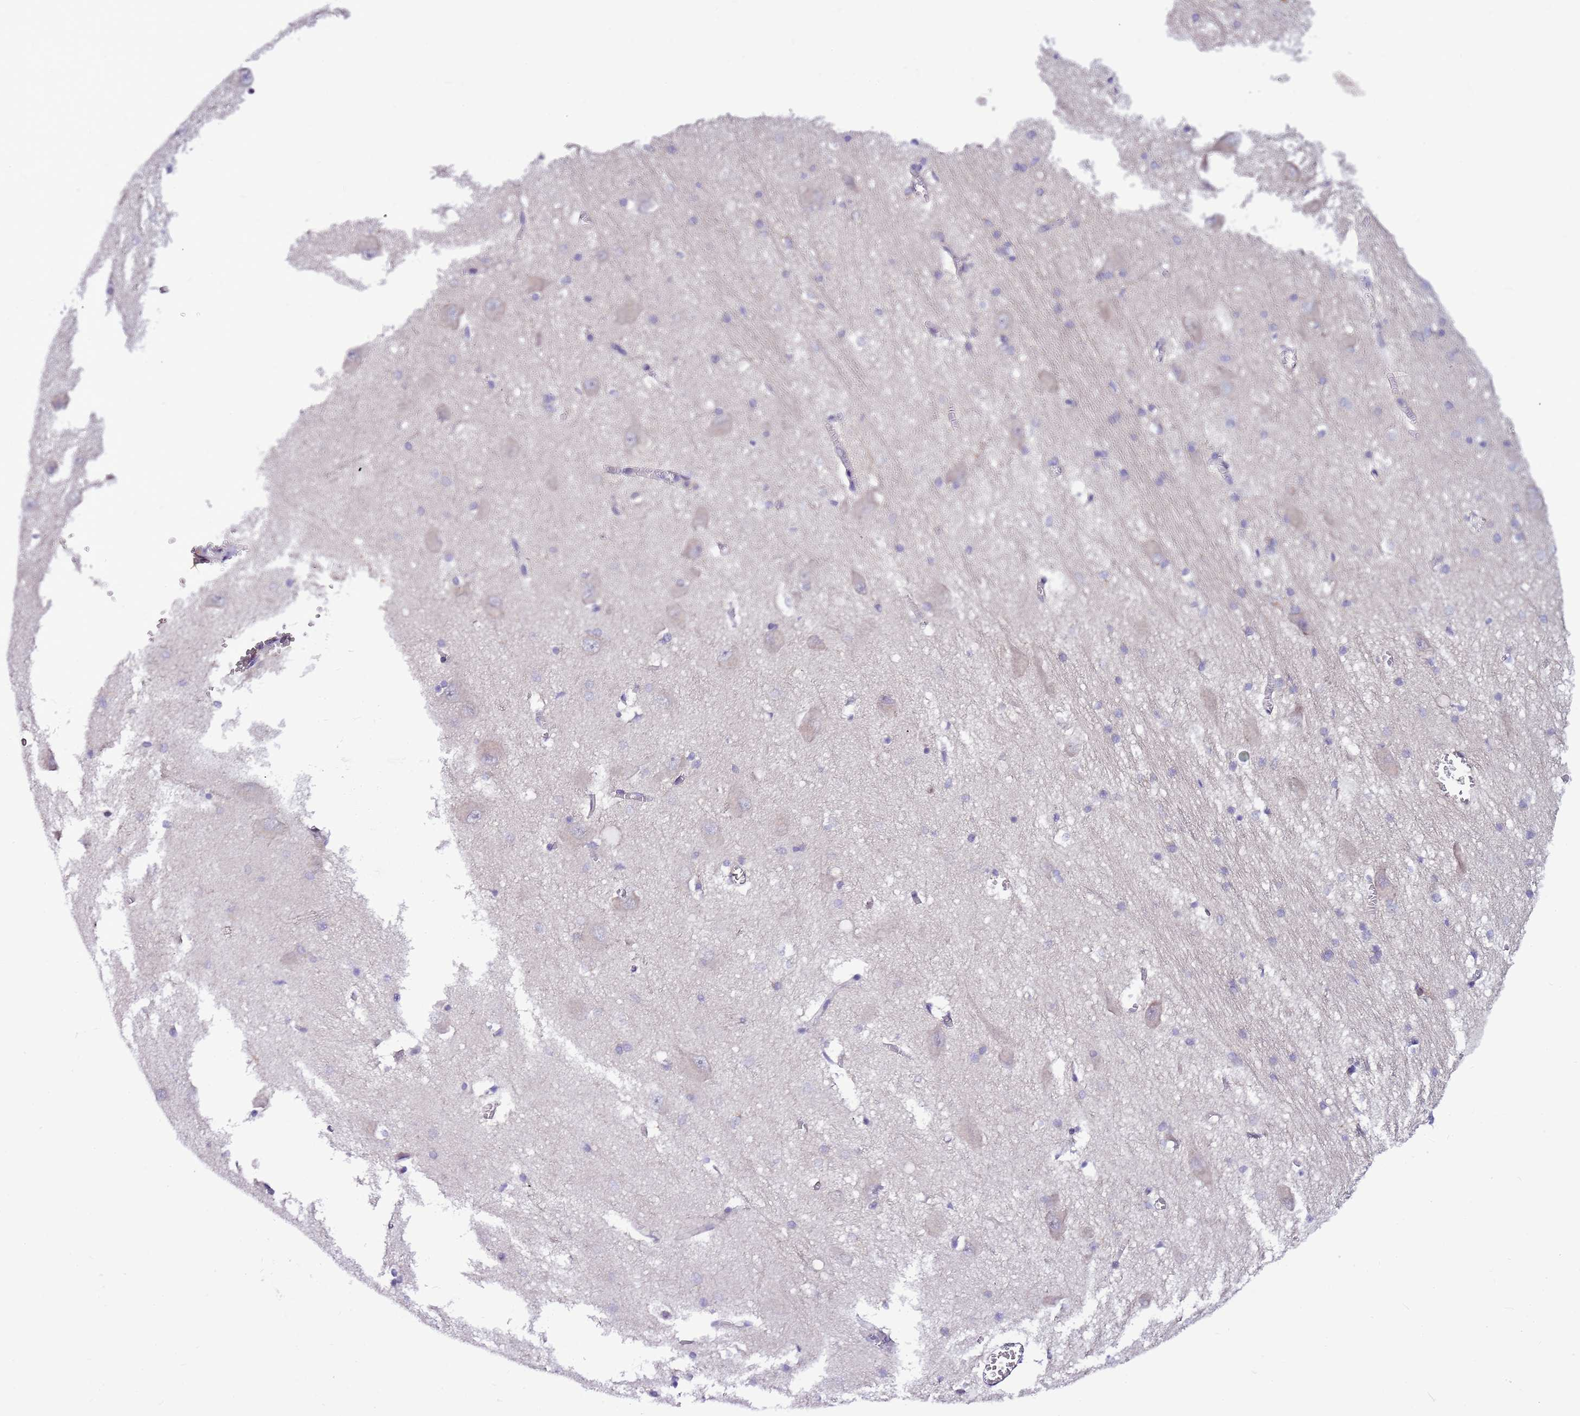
{"staining": {"intensity": "weak", "quantity": "<25%", "location": "cytoplasmic/membranous"}, "tissue": "caudate", "cell_type": "Glial cells", "image_type": "normal", "snomed": [{"axis": "morphology", "description": "Normal tissue, NOS"}, {"axis": "topography", "description": "Lateral ventricle wall"}], "caption": "Immunohistochemistry image of benign caudate: caudate stained with DAB (3,3'-diaminobenzidine) exhibits no significant protein expression in glial cells.", "gene": "ATXN2L", "patient": {"sex": "male", "age": 37}}